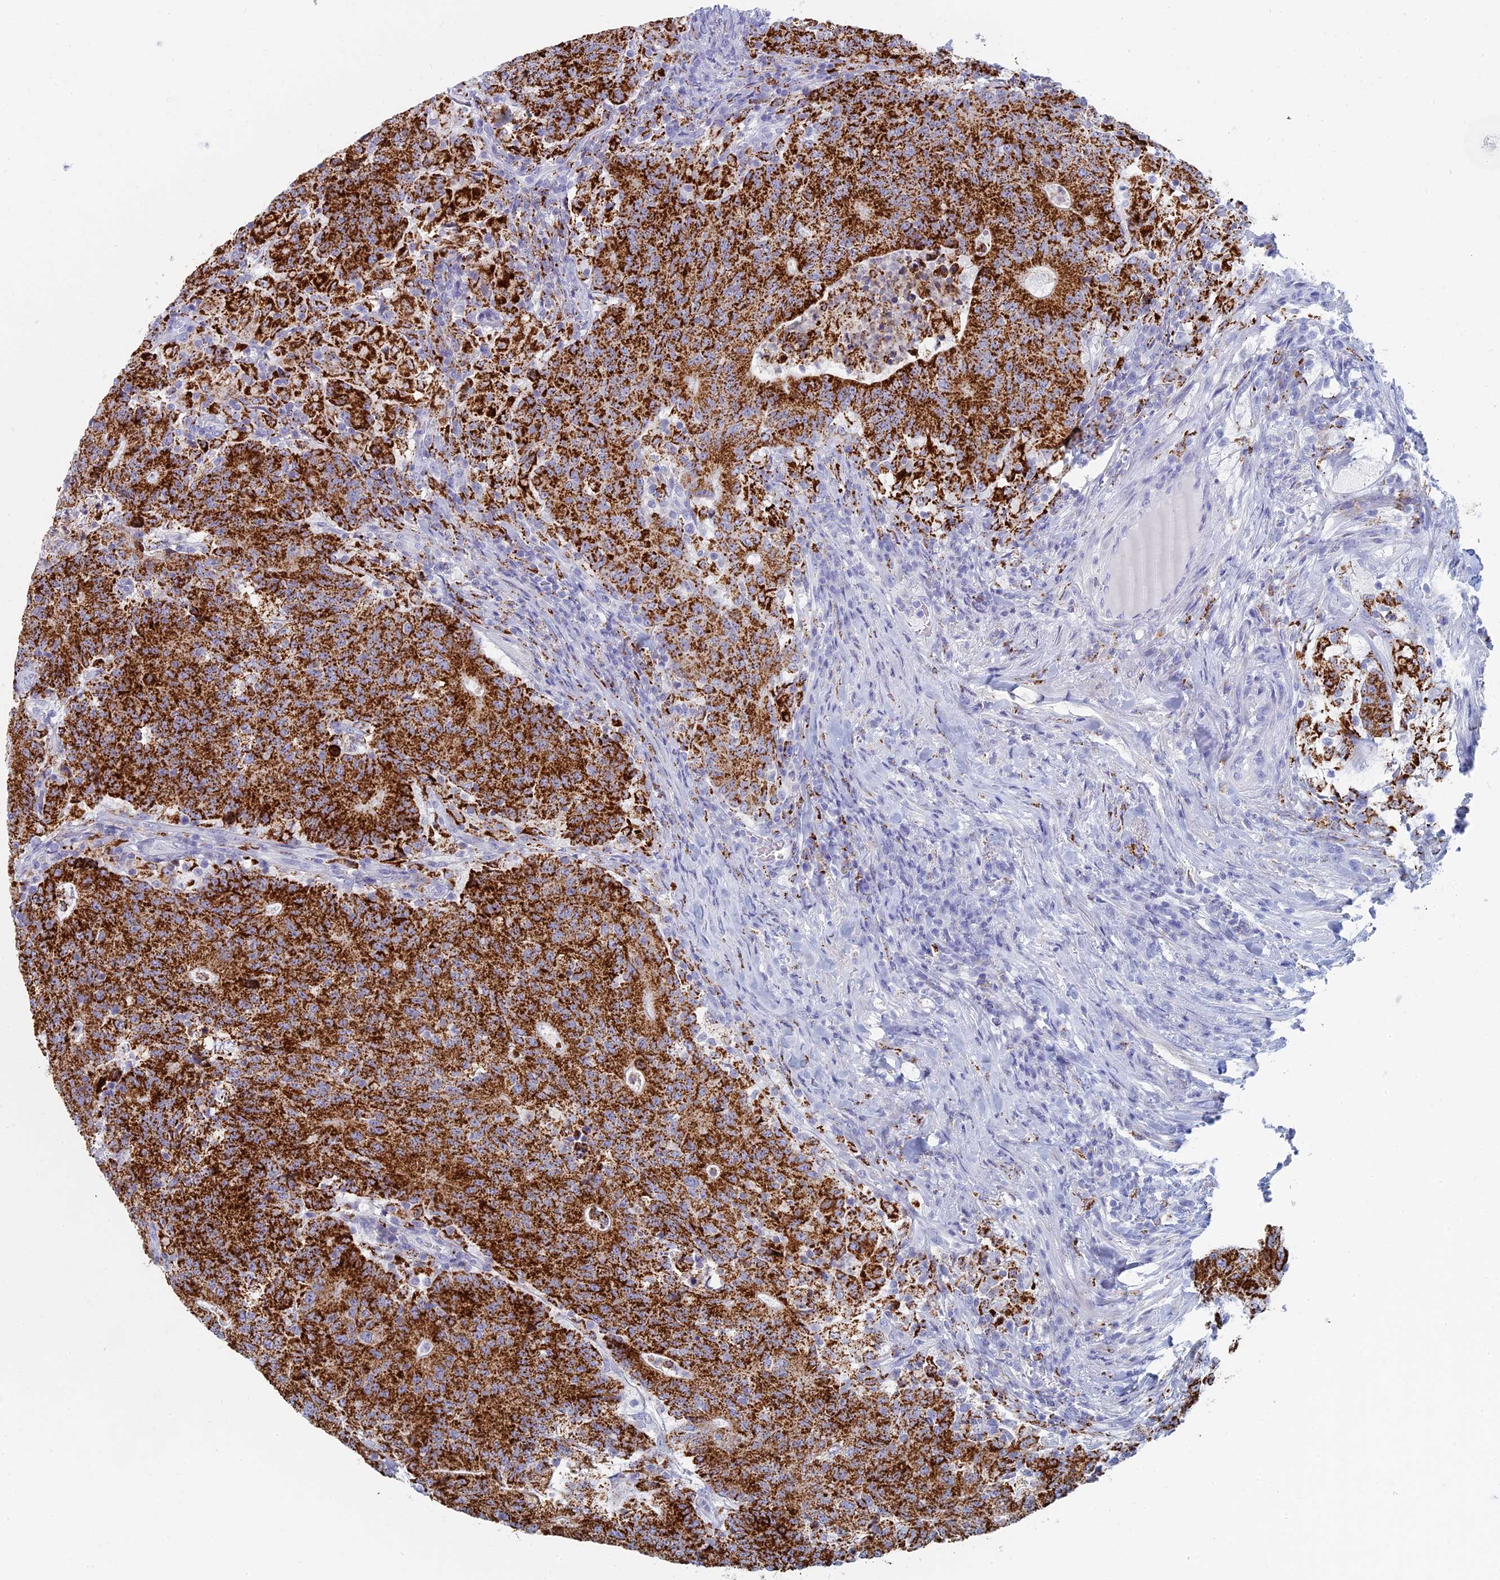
{"staining": {"intensity": "strong", "quantity": ">75%", "location": "cytoplasmic/membranous"}, "tissue": "colorectal cancer", "cell_type": "Tumor cells", "image_type": "cancer", "snomed": [{"axis": "morphology", "description": "Adenocarcinoma, NOS"}, {"axis": "topography", "description": "Colon"}], "caption": "Colorectal cancer (adenocarcinoma) stained with a protein marker reveals strong staining in tumor cells.", "gene": "ALMS1", "patient": {"sex": "female", "age": 75}}